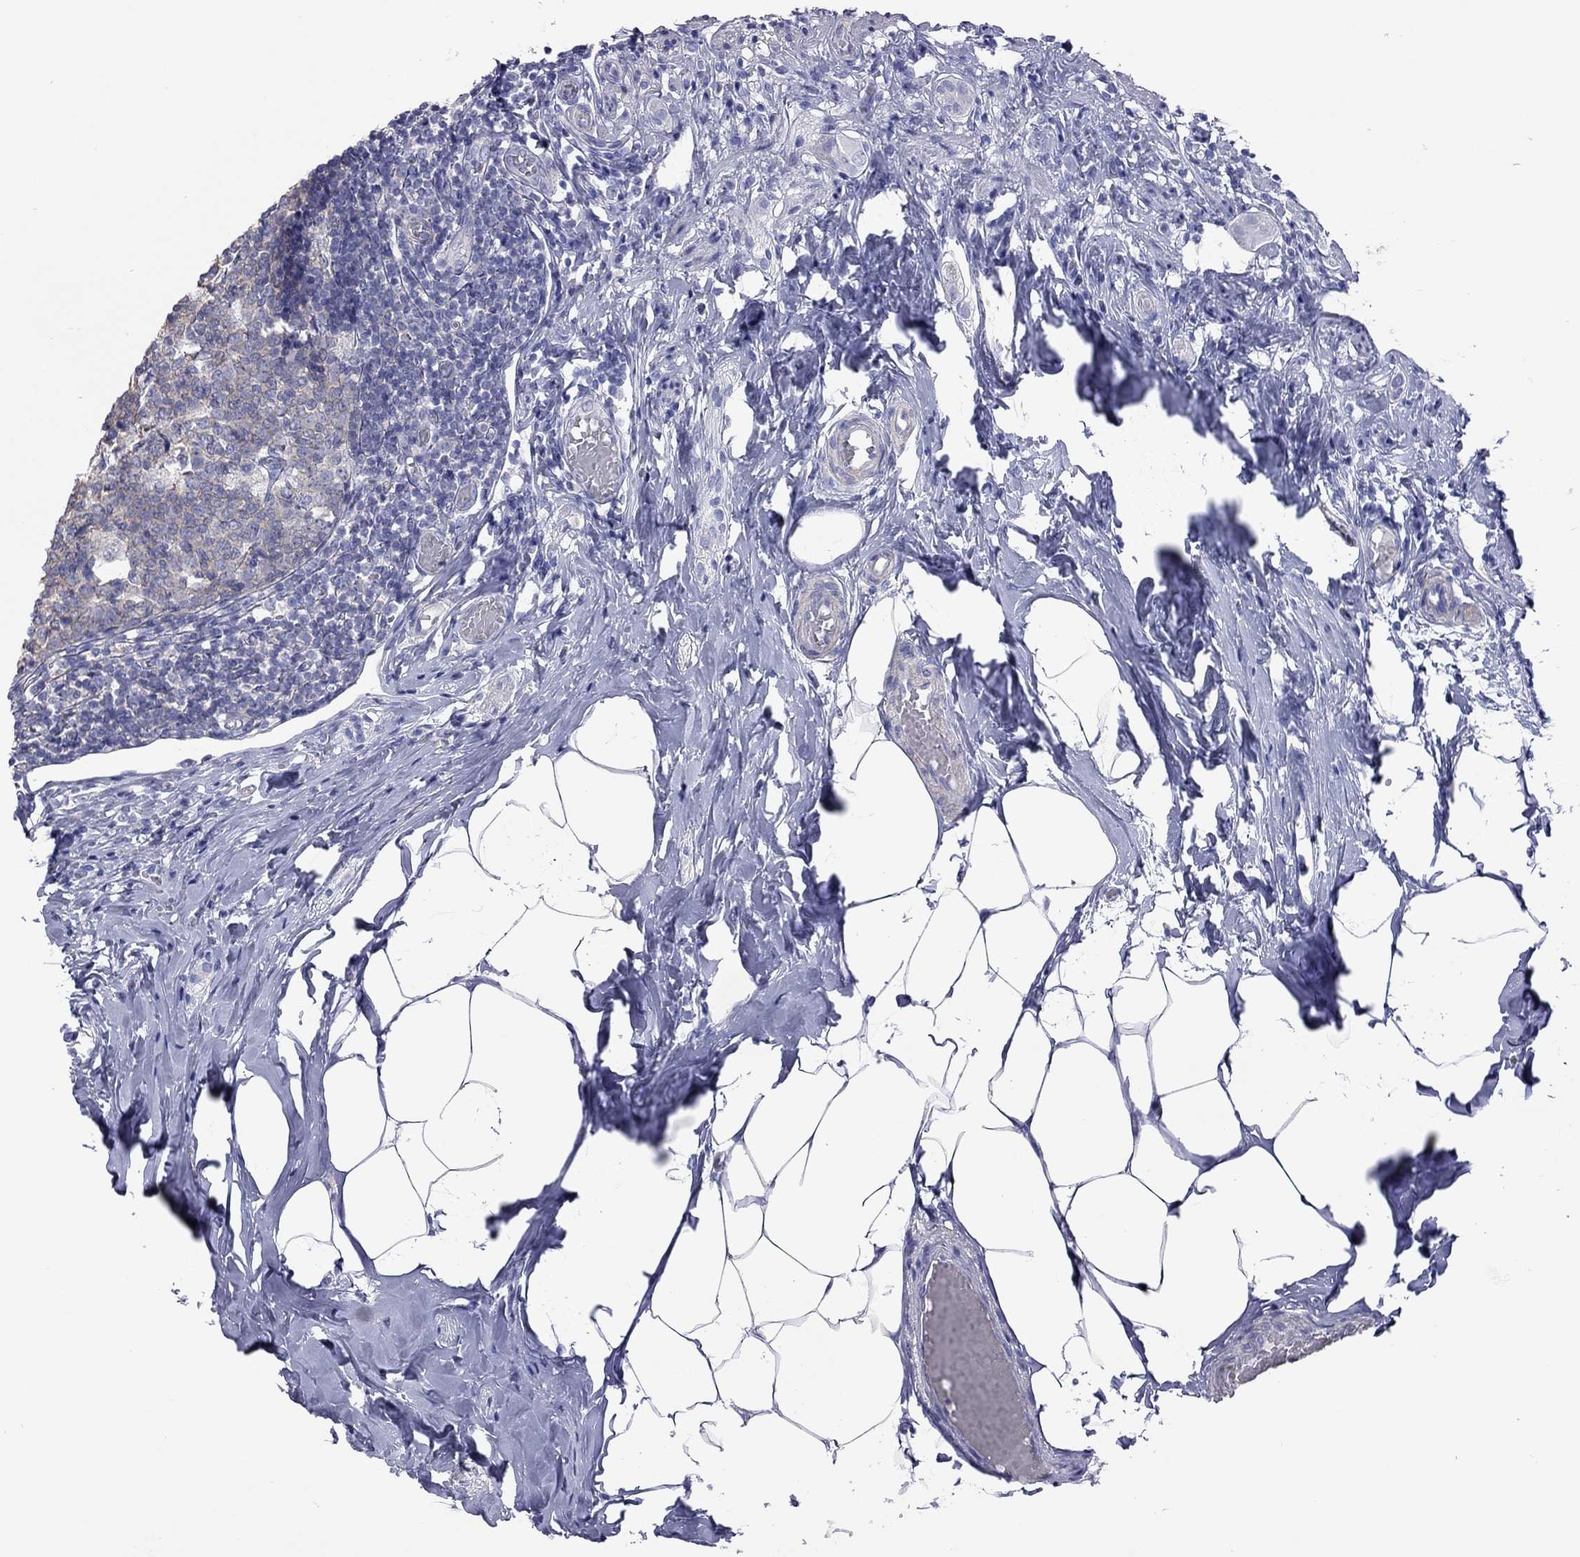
{"staining": {"intensity": "negative", "quantity": "none", "location": "none"}, "tissue": "appendix", "cell_type": "Glandular cells", "image_type": "normal", "snomed": [{"axis": "morphology", "description": "Normal tissue, NOS"}, {"axis": "topography", "description": "Appendix"}], "caption": "Immunohistochemistry (IHC) micrograph of unremarkable appendix: appendix stained with DAB demonstrates no significant protein expression in glandular cells.", "gene": "ACTL7B", "patient": {"sex": "female", "age": 32}}